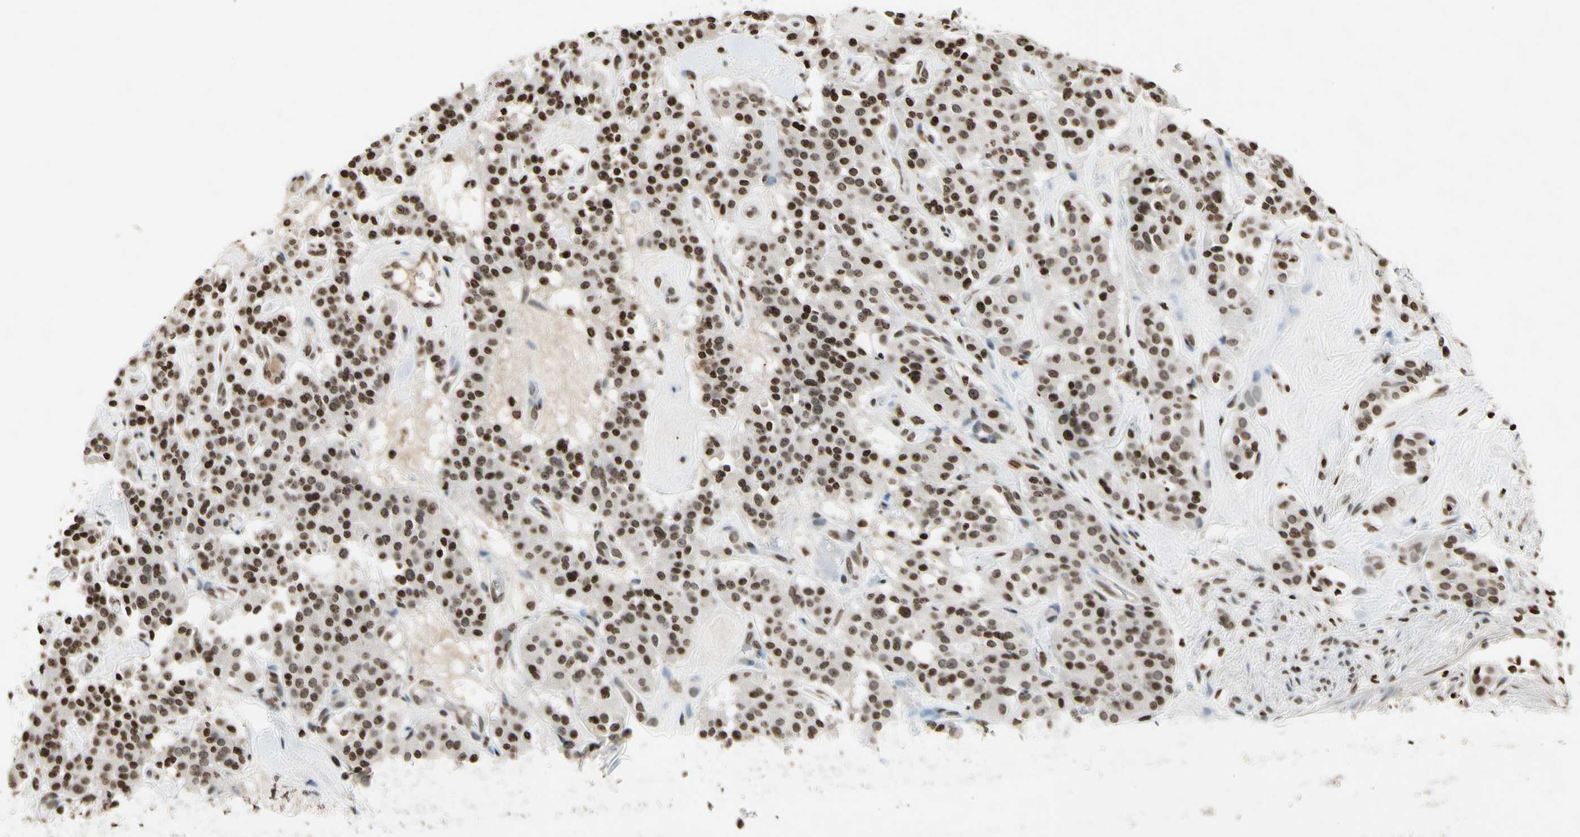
{"staining": {"intensity": "strong", "quantity": ">75%", "location": "nuclear"}, "tissue": "carcinoid", "cell_type": "Tumor cells", "image_type": "cancer", "snomed": [{"axis": "morphology", "description": "Carcinoid, malignant, NOS"}, {"axis": "topography", "description": "Lung"}], "caption": "This micrograph exhibits IHC staining of human carcinoid, with high strong nuclear staining in approximately >75% of tumor cells.", "gene": "RORA", "patient": {"sex": "male", "age": 30}}